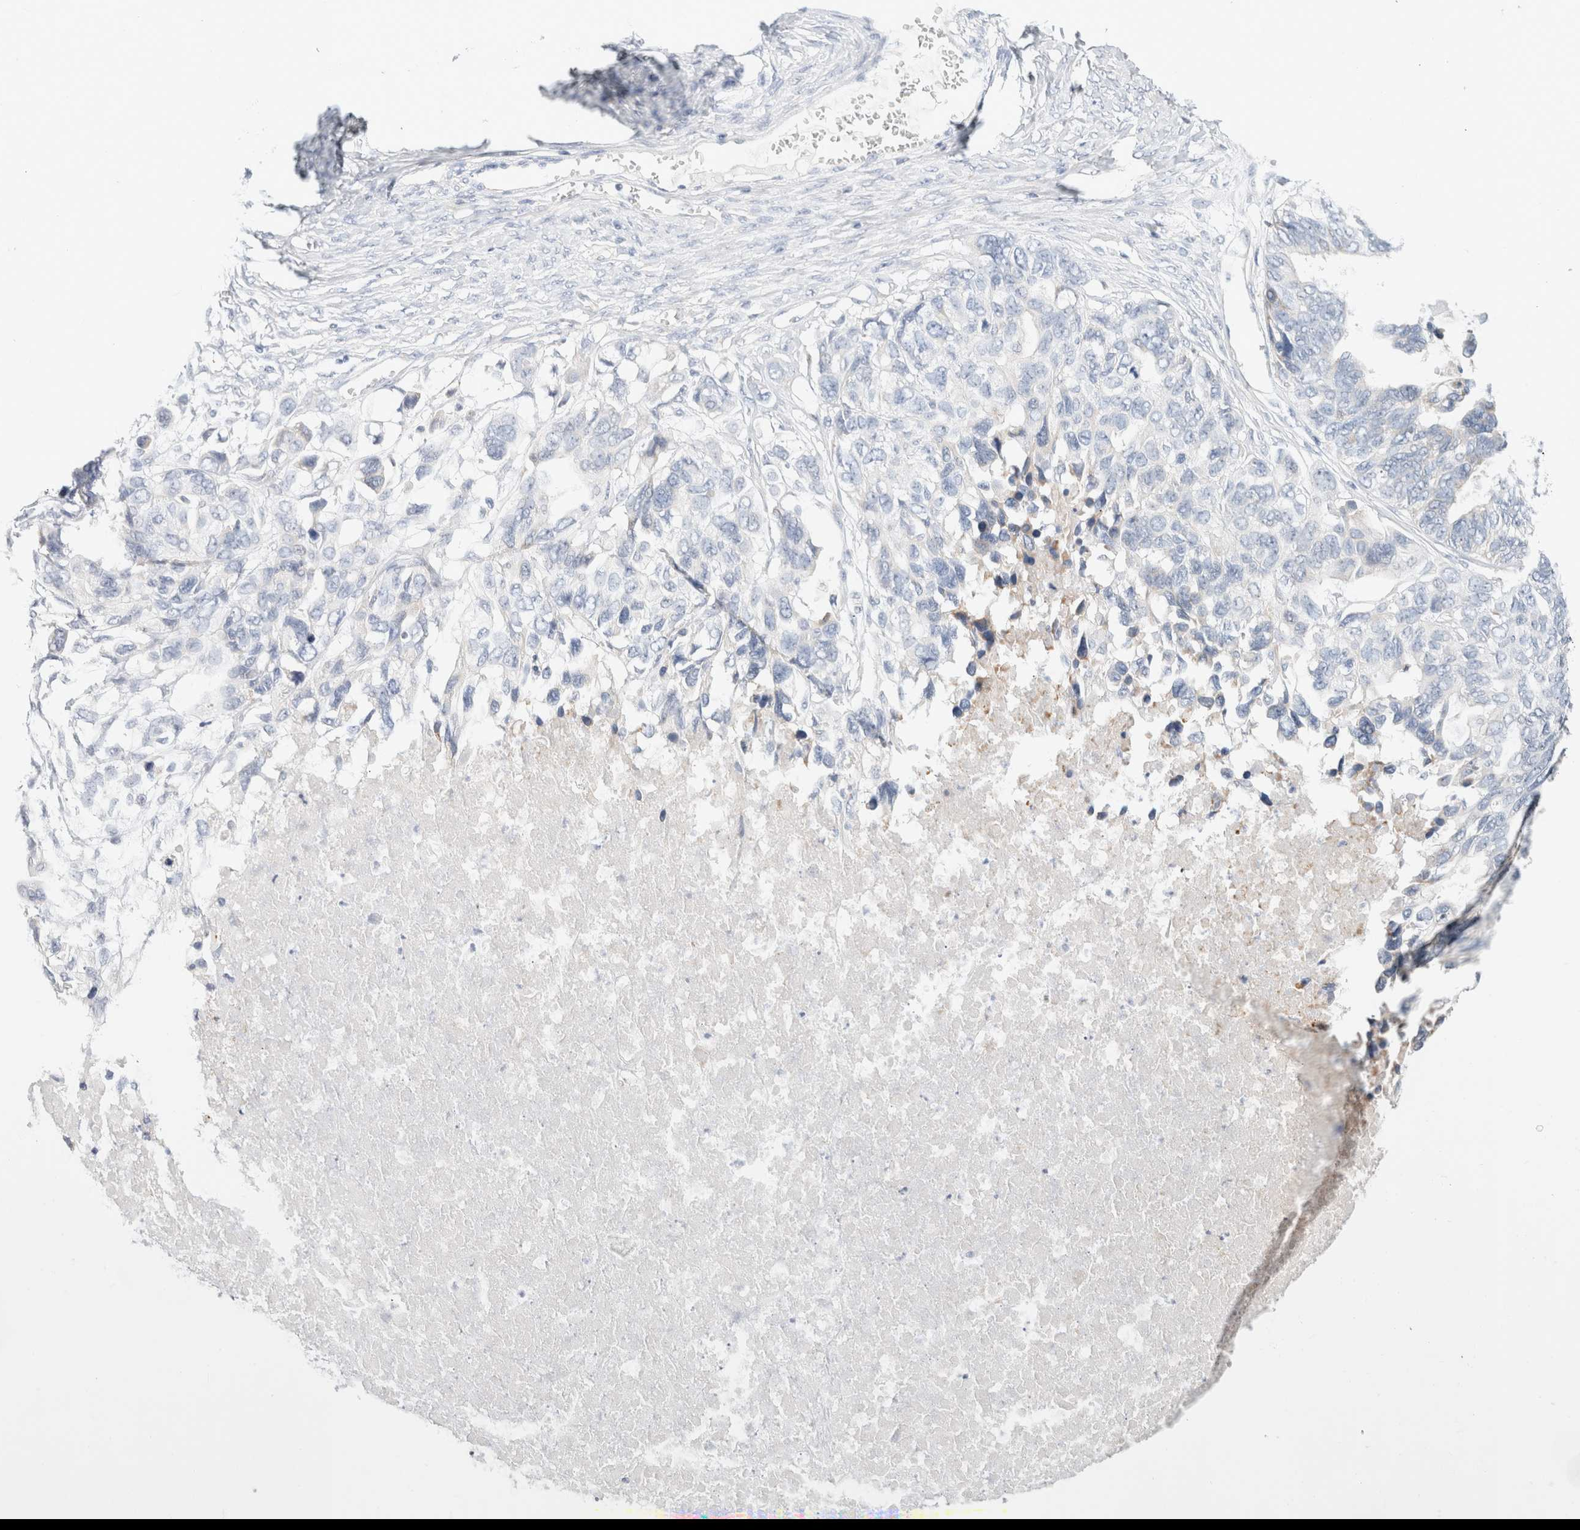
{"staining": {"intensity": "negative", "quantity": "none", "location": "none"}, "tissue": "ovarian cancer", "cell_type": "Tumor cells", "image_type": "cancer", "snomed": [{"axis": "morphology", "description": "Cystadenocarcinoma, serous, NOS"}, {"axis": "topography", "description": "Ovary"}], "caption": "Histopathology image shows no significant protein expression in tumor cells of ovarian serous cystadenocarcinoma. Nuclei are stained in blue.", "gene": "GADD45G", "patient": {"sex": "female", "age": 79}}